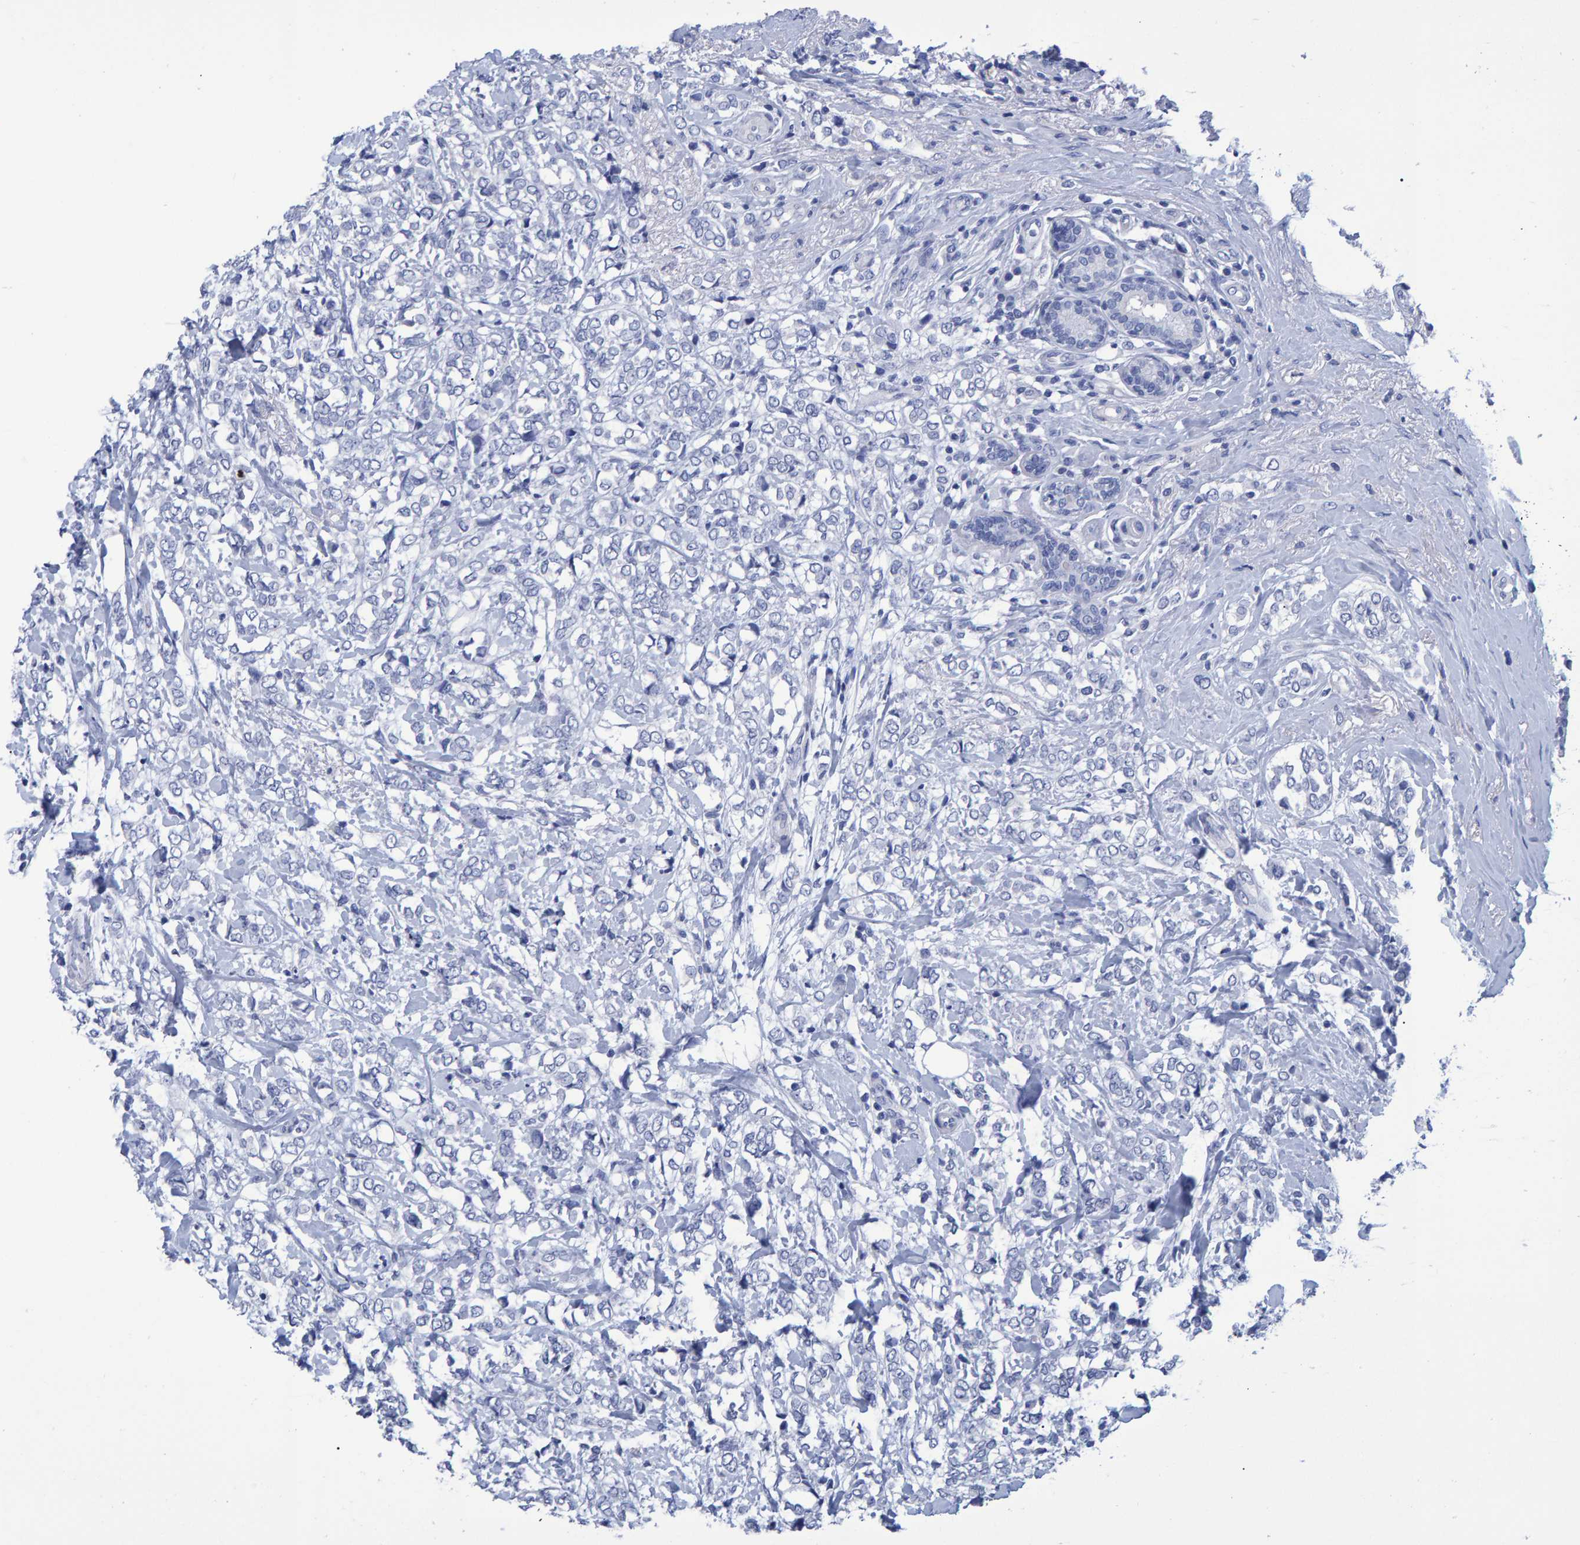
{"staining": {"intensity": "negative", "quantity": "none", "location": "none"}, "tissue": "breast cancer", "cell_type": "Tumor cells", "image_type": "cancer", "snomed": [{"axis": "morphology", "description": "Normal tissue, NOS"}, {"axis": "morphology", "description": "Lobular carcinoma"}, {"axis": "topography", "description": "Breast"}], "caption": "An image of human breast cancer is negative for staining in tumor cells.", "gene": "HEMGN", "patient": {"sex": "female", "age": 47}}